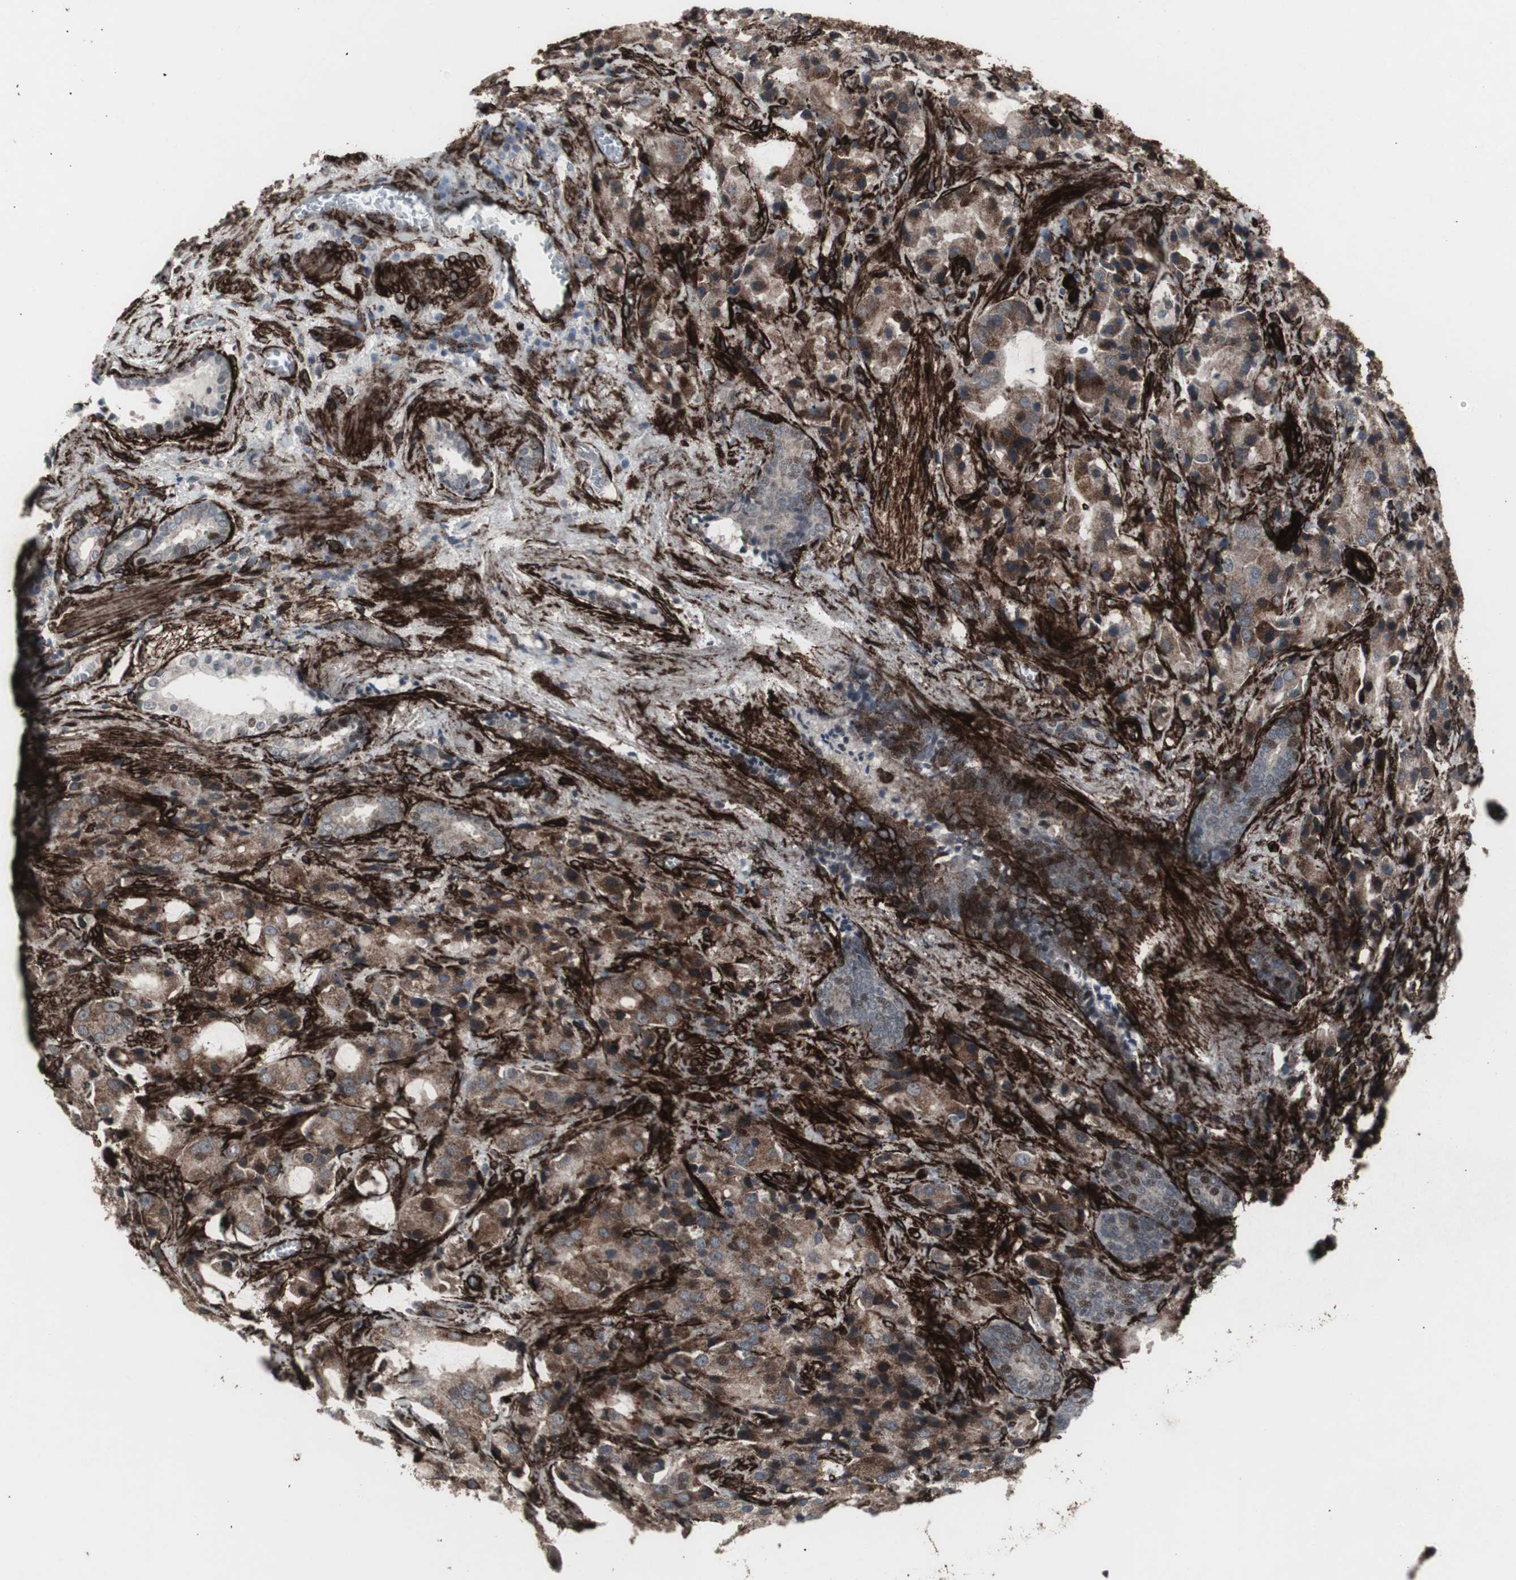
{"staining": {"intensity": "moderate", "quantity": "25%-75%", "location": "cytoplasmic/membranous"}, "tissue": "prostate cancer", "cell_type": "Tumor cells", "image_type": "cancer", "snomed": [{"axis": "morphology", "description": "Adenocarcinoma, High grade"}, {"axis": "topography", "description": "Prostate"}], "caption": "High-grade adenocarcinoma (prostate) tissue shows moderate cytoplasmic/membranous positivity in approximately 25%-75% of tumor cells", "gene": "PDGFA", "patient": {"sex": "male", "age": 70}}